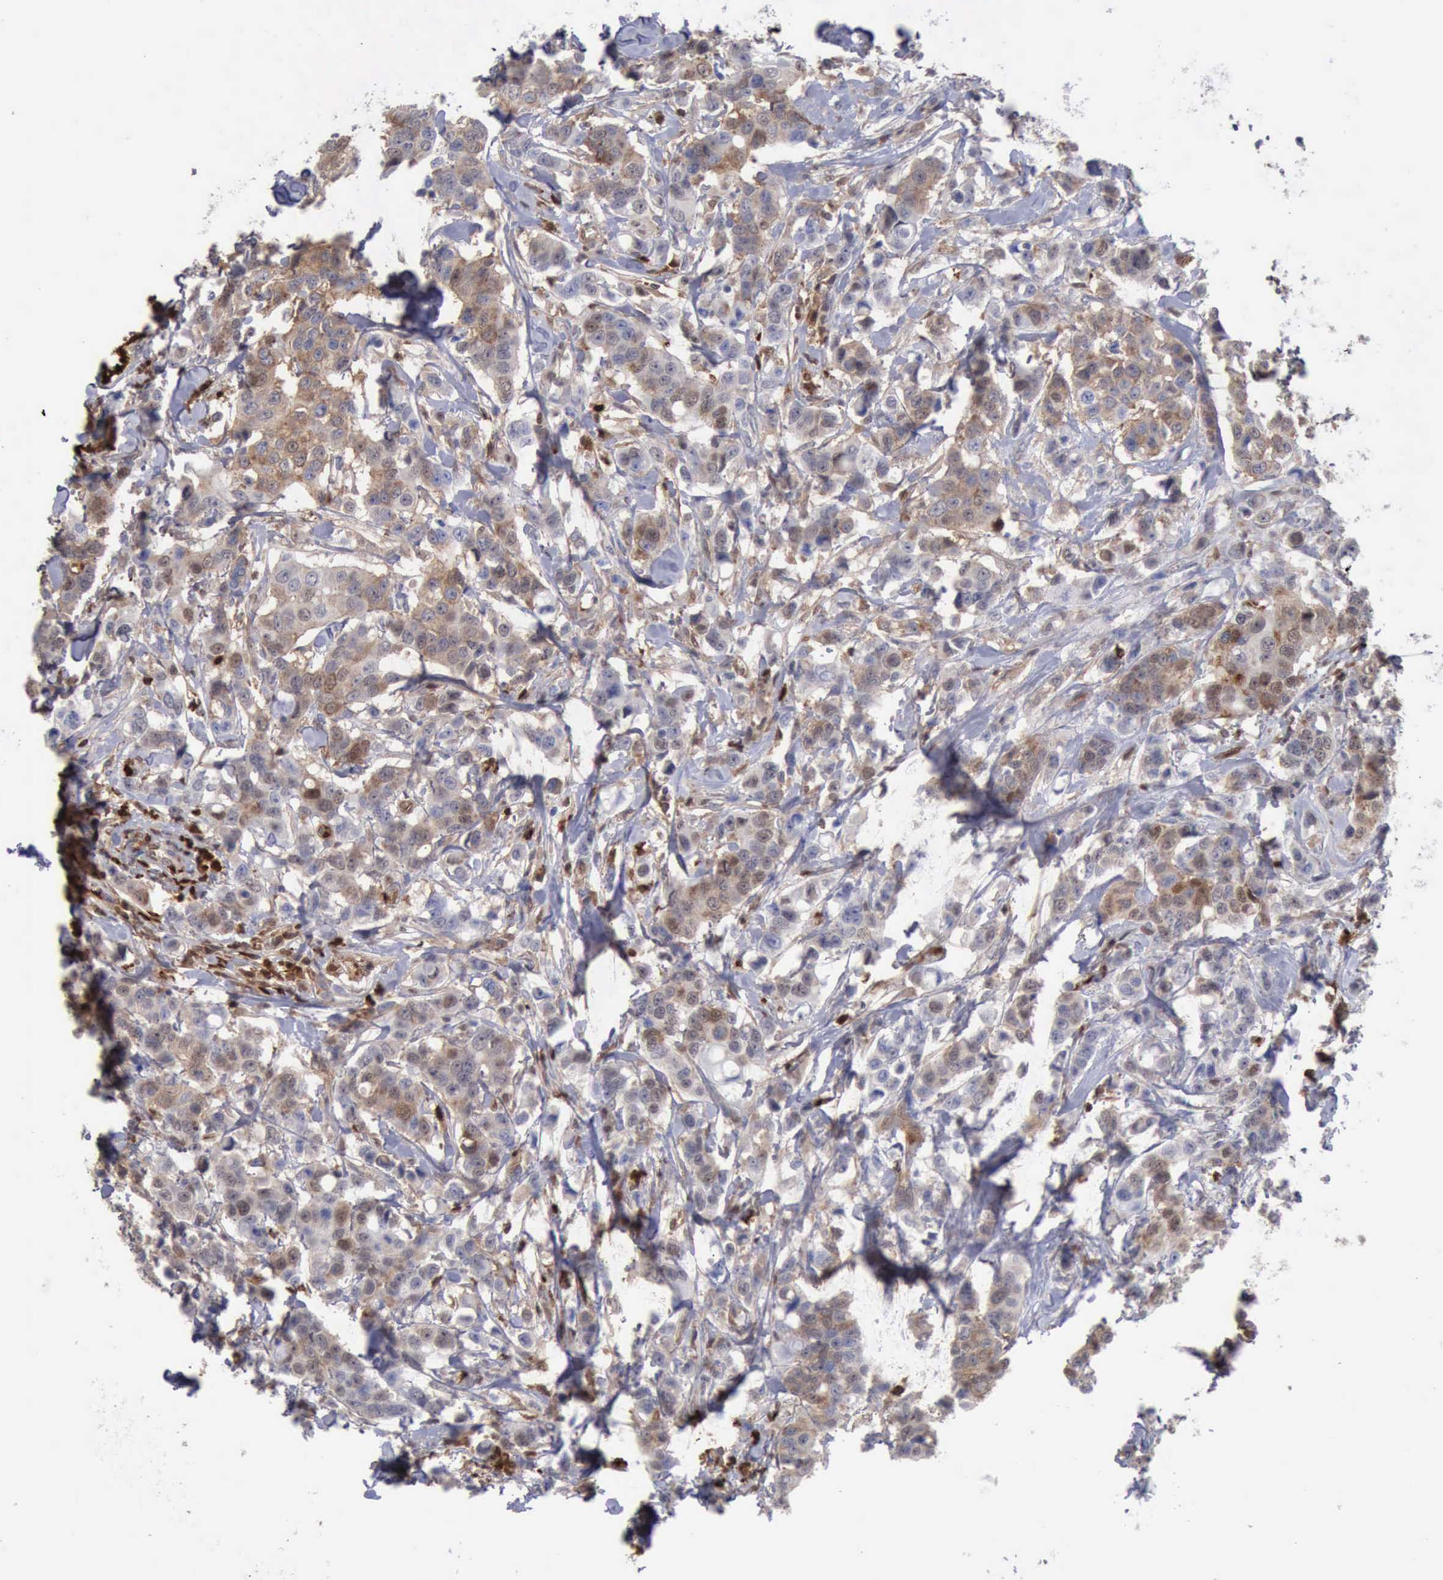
{"staining": {"intensity": "weak", "quantity": ">75%", "location": "cytoplasmic/membranous"}, "tissue": "breast cancer", "cell_type": "Tumor cells", "image_type": "cancer", "snomed": [{"axis": "morphology", "description": "Duct carcinoma"}, {"axis": "topography", "description": "Breast"}], "caption": "This is a histology image of immunohistochemistry staining of breast cancer (infiltrating ductal carcinoma), which shows weak staining in the cytoplasmic/membranous of tumor cells.", "gene": "PDCD4", "patient": {"sex": "female", "age": 27}}